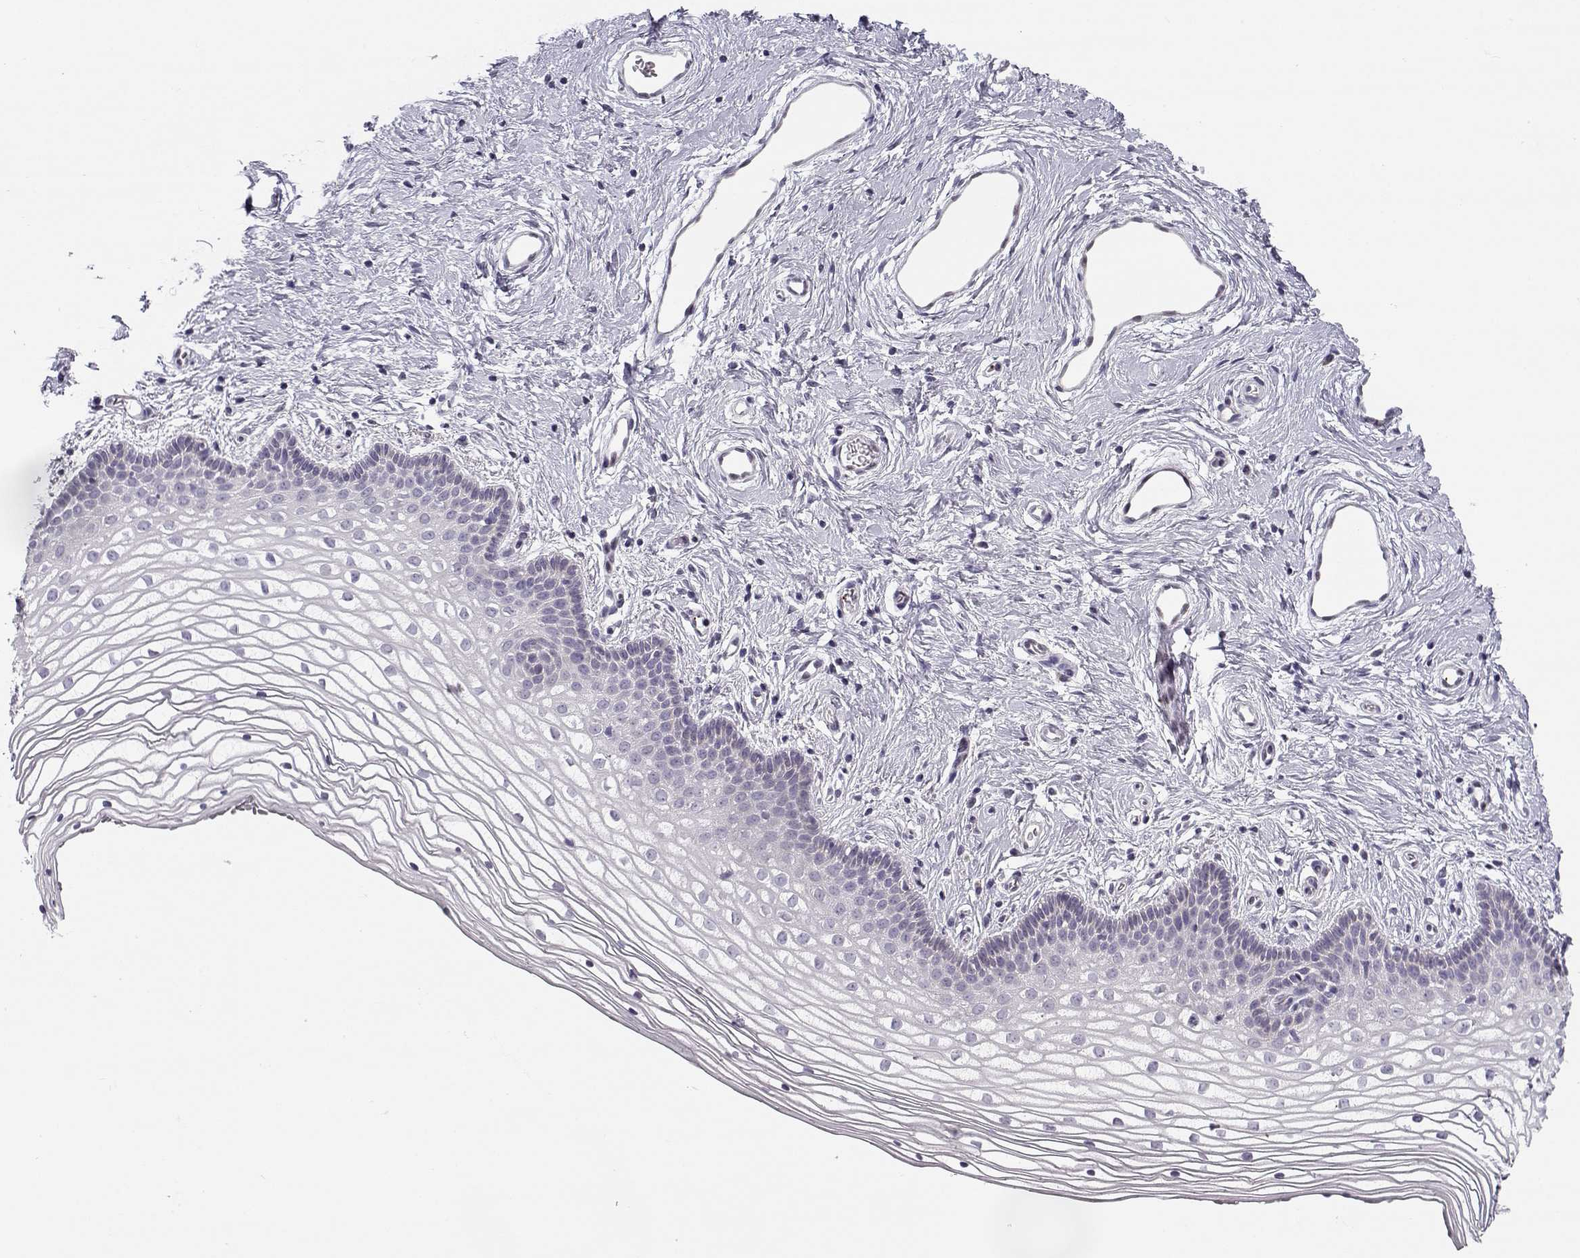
{"staining": {"intensity": "negative", "quantity": "none", "location": "none"}, "tissue": "vagina", "cell_type": "Squamous epithelial cells", "image_type": "normal", "snomed": [{"axis": "morphology", "description": "Normal tissue, NOS"}, {"axis": "topography", "description": "Vagina"}], "caption": "Immunohistochemistry of normal vagina shows no expression in squamous epithelial cells. The staining was performed using DAB (3,3'-diaminobenzidine) to visualize the protein expression in brown, while the nuclei were stained in blue with hematoxylin (Magnification: 20x).", "gene": "KLF17", "patient": {"sex": "female", "age": 36}}